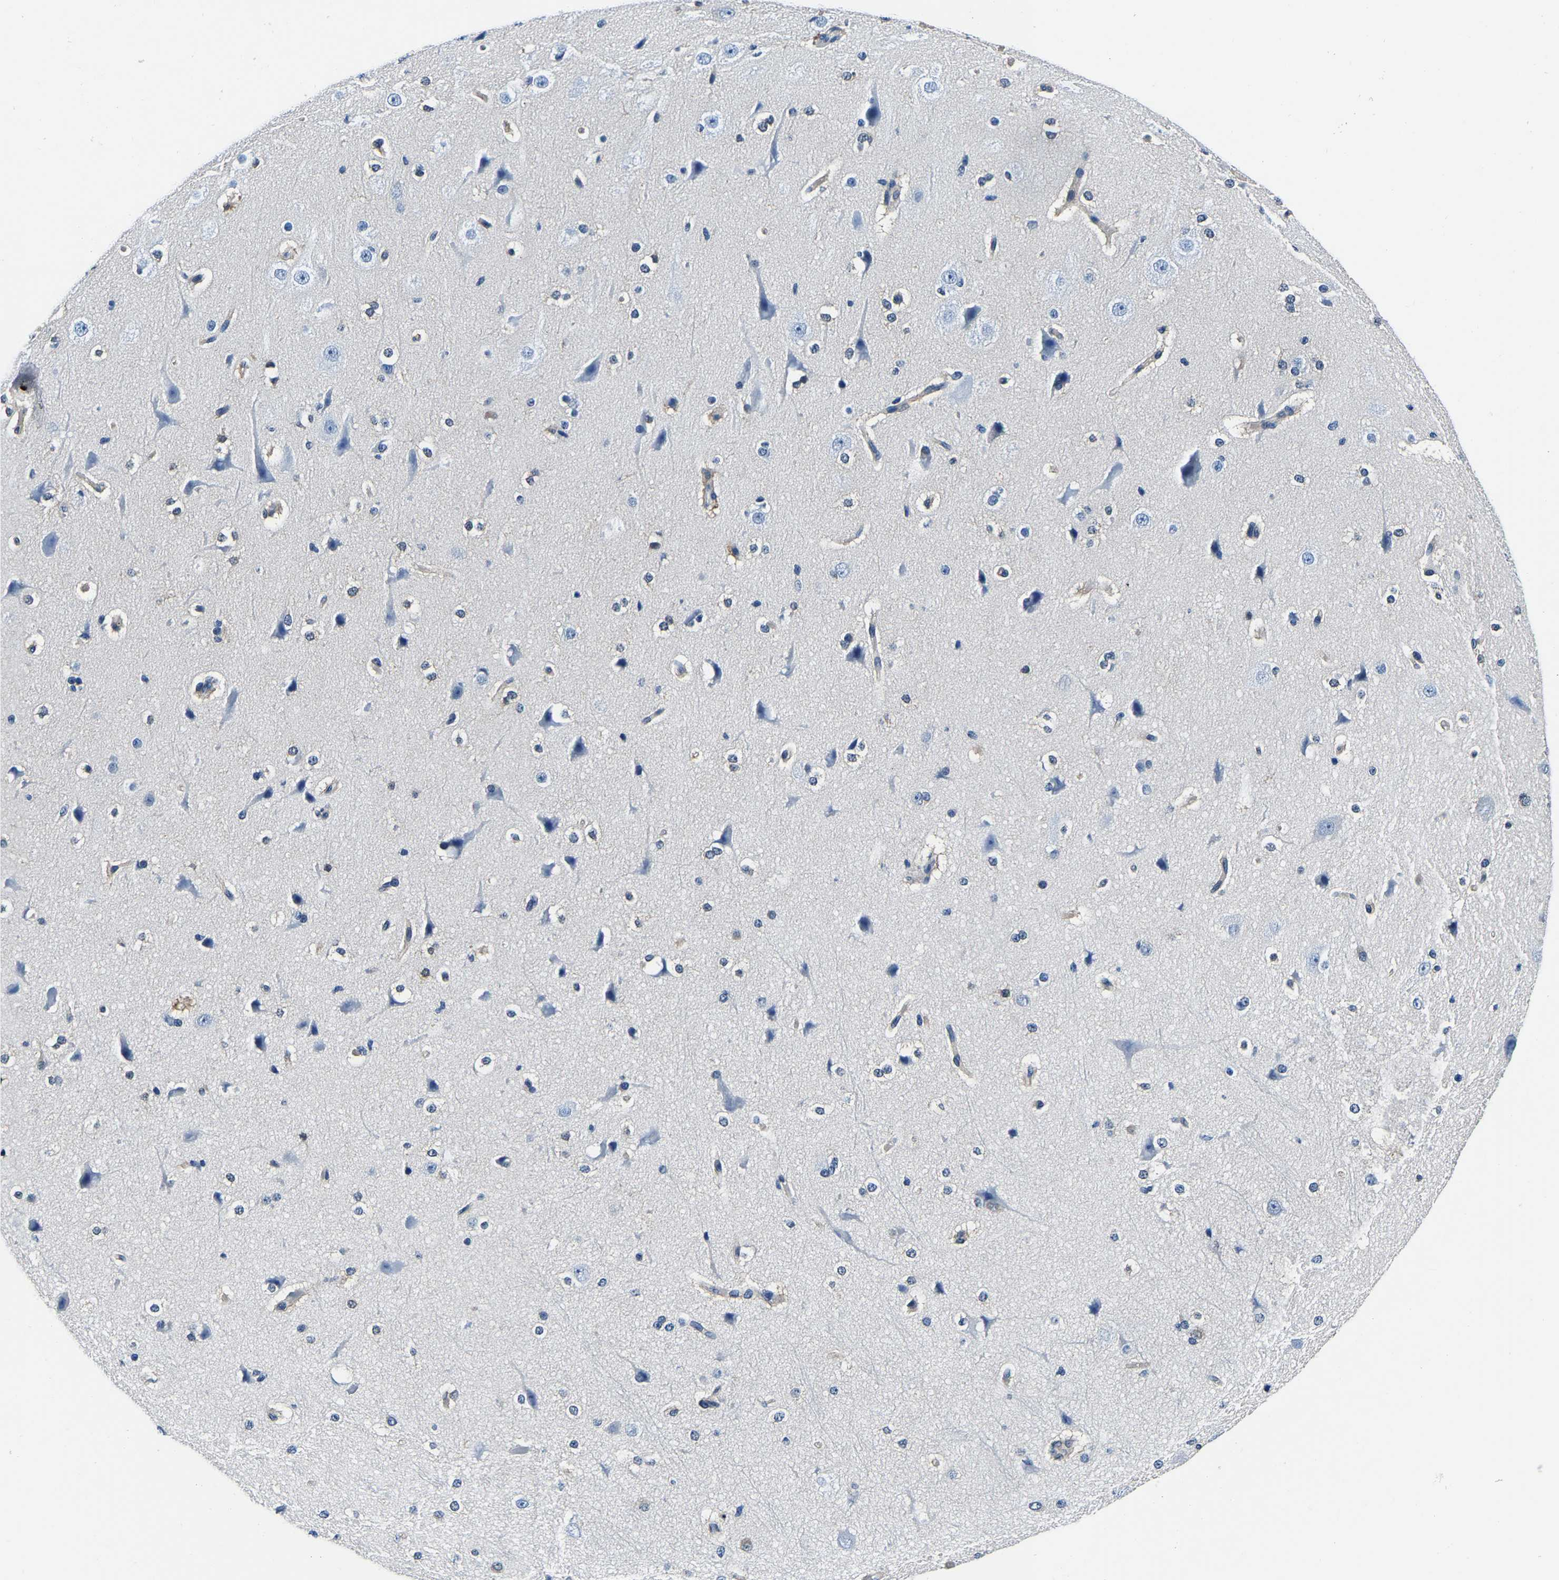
{"staining": {"intensity": "negative", "quantity": "none", "location": "none"}, "tissue": "cerebral cortex", "cell_type": "Endothelial cells", "image_type": "normal", "snomed": [{"axis": "morphology", "description": "Normal tissue, NOS"}, {"axis": "morphology", "description": "Developmental malformation"}, {"axis": "topography", "description": "Cerebral cortex"}], "caption": "Immunohistochemistry (IHC) photomicrograph of normal cerebral cortex stained for a protein (brown), which demonstrates no positivity in endothelial cells. (Immunohistochemistry, brightfield microscopy, high magnification).", "gene": "ACO1", "patient": {"sex": "female", "age": 30}}